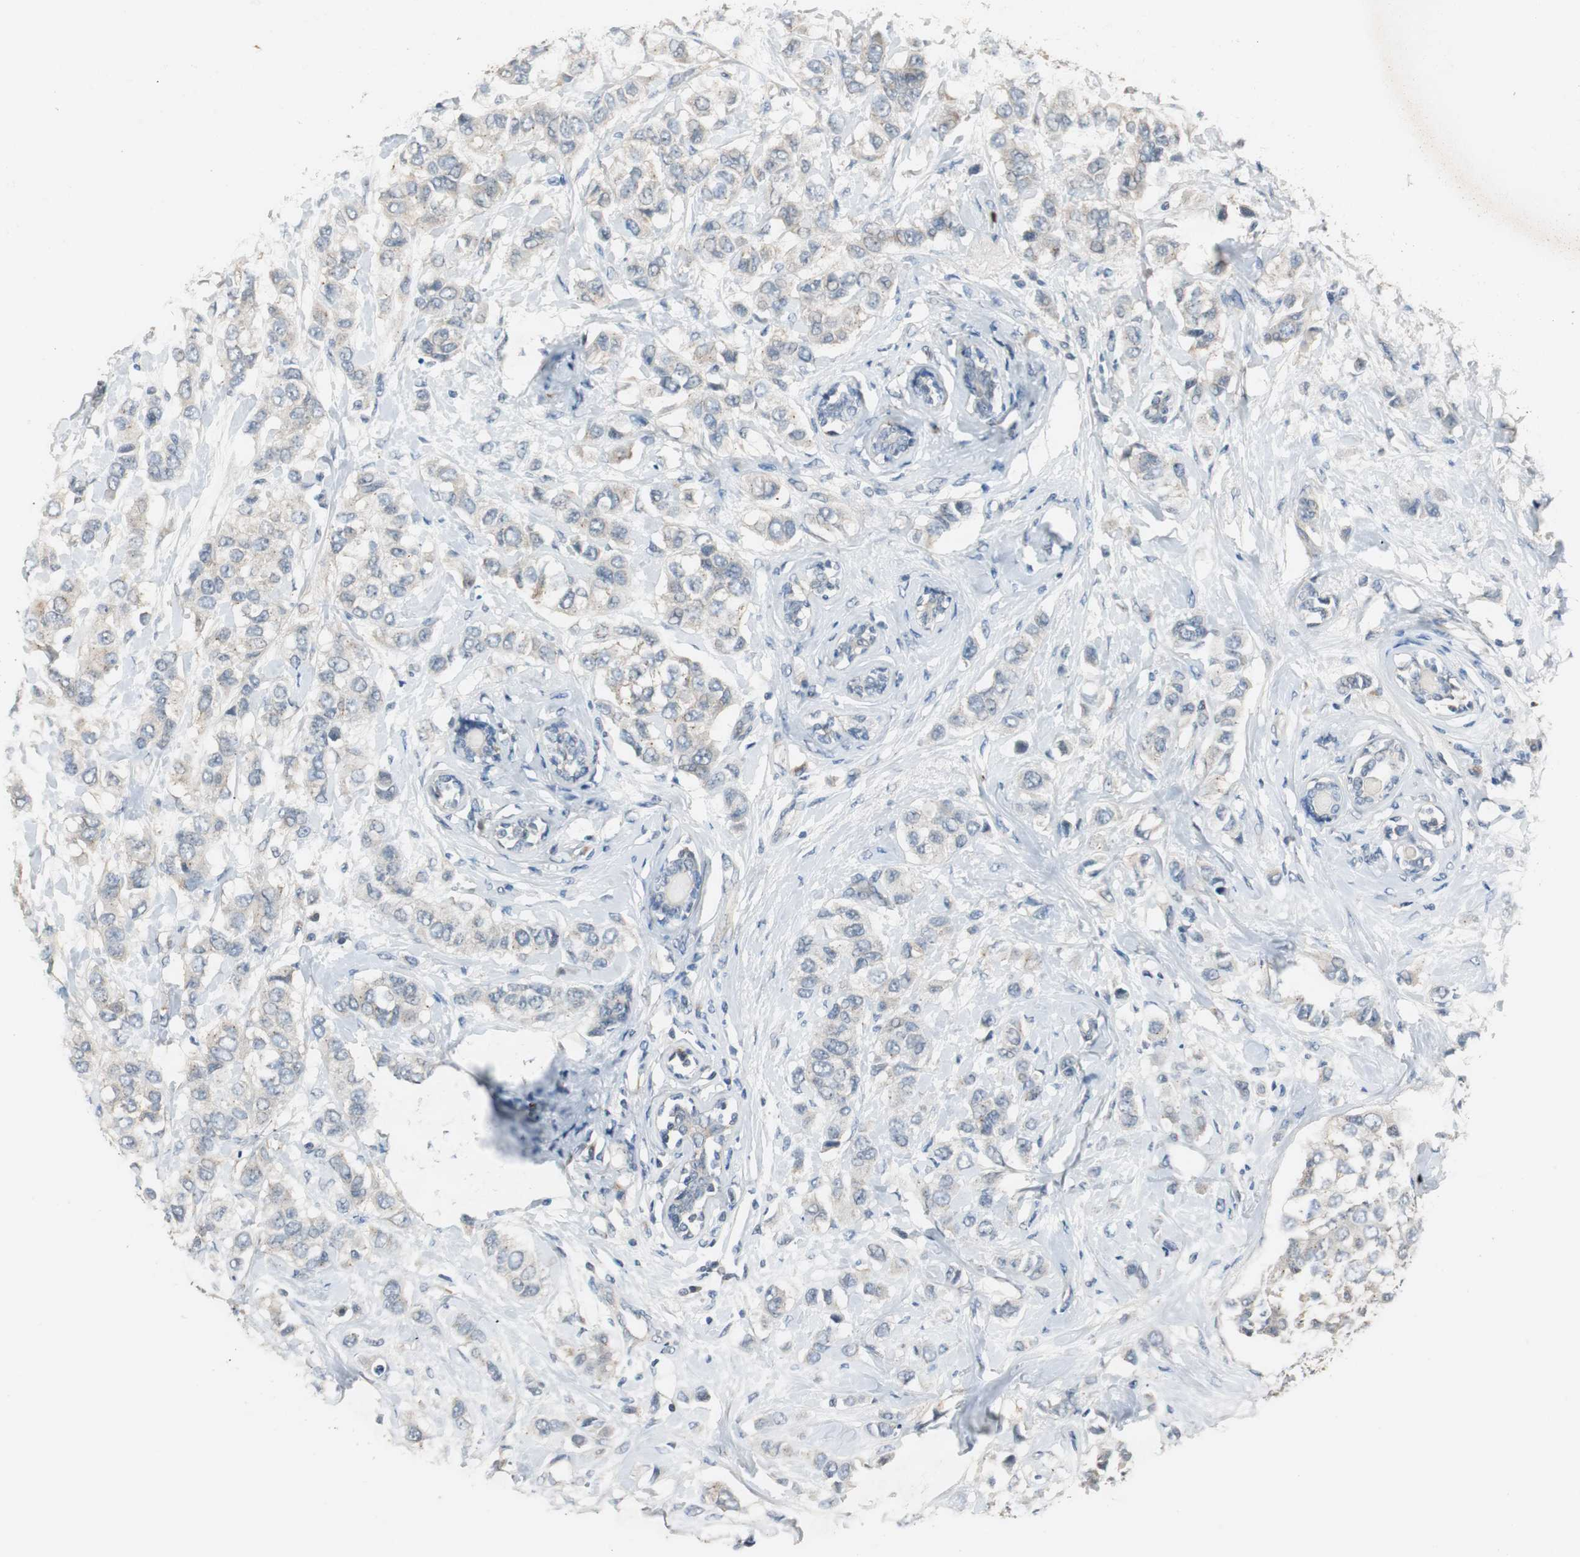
{"staining": {"intensity": "weak", "quantity": "<25%", "location": "cytoplasmic/membranous"}, "tissue": "breast cancer", "cell_type": "Tumor cells", "image_type": "cancer", "snomed": [{"axis": "morphology", "description": "Duct carcinoma"}, {"axis": "topography", "description": "Breast"}], "caption": "Human breast infiltrating ductal carcinoma stained for a protein using IHC shows no expression in tumor cells.", "gene": "PTPRN2", "patient": {"sex": "female", "age": 50}}